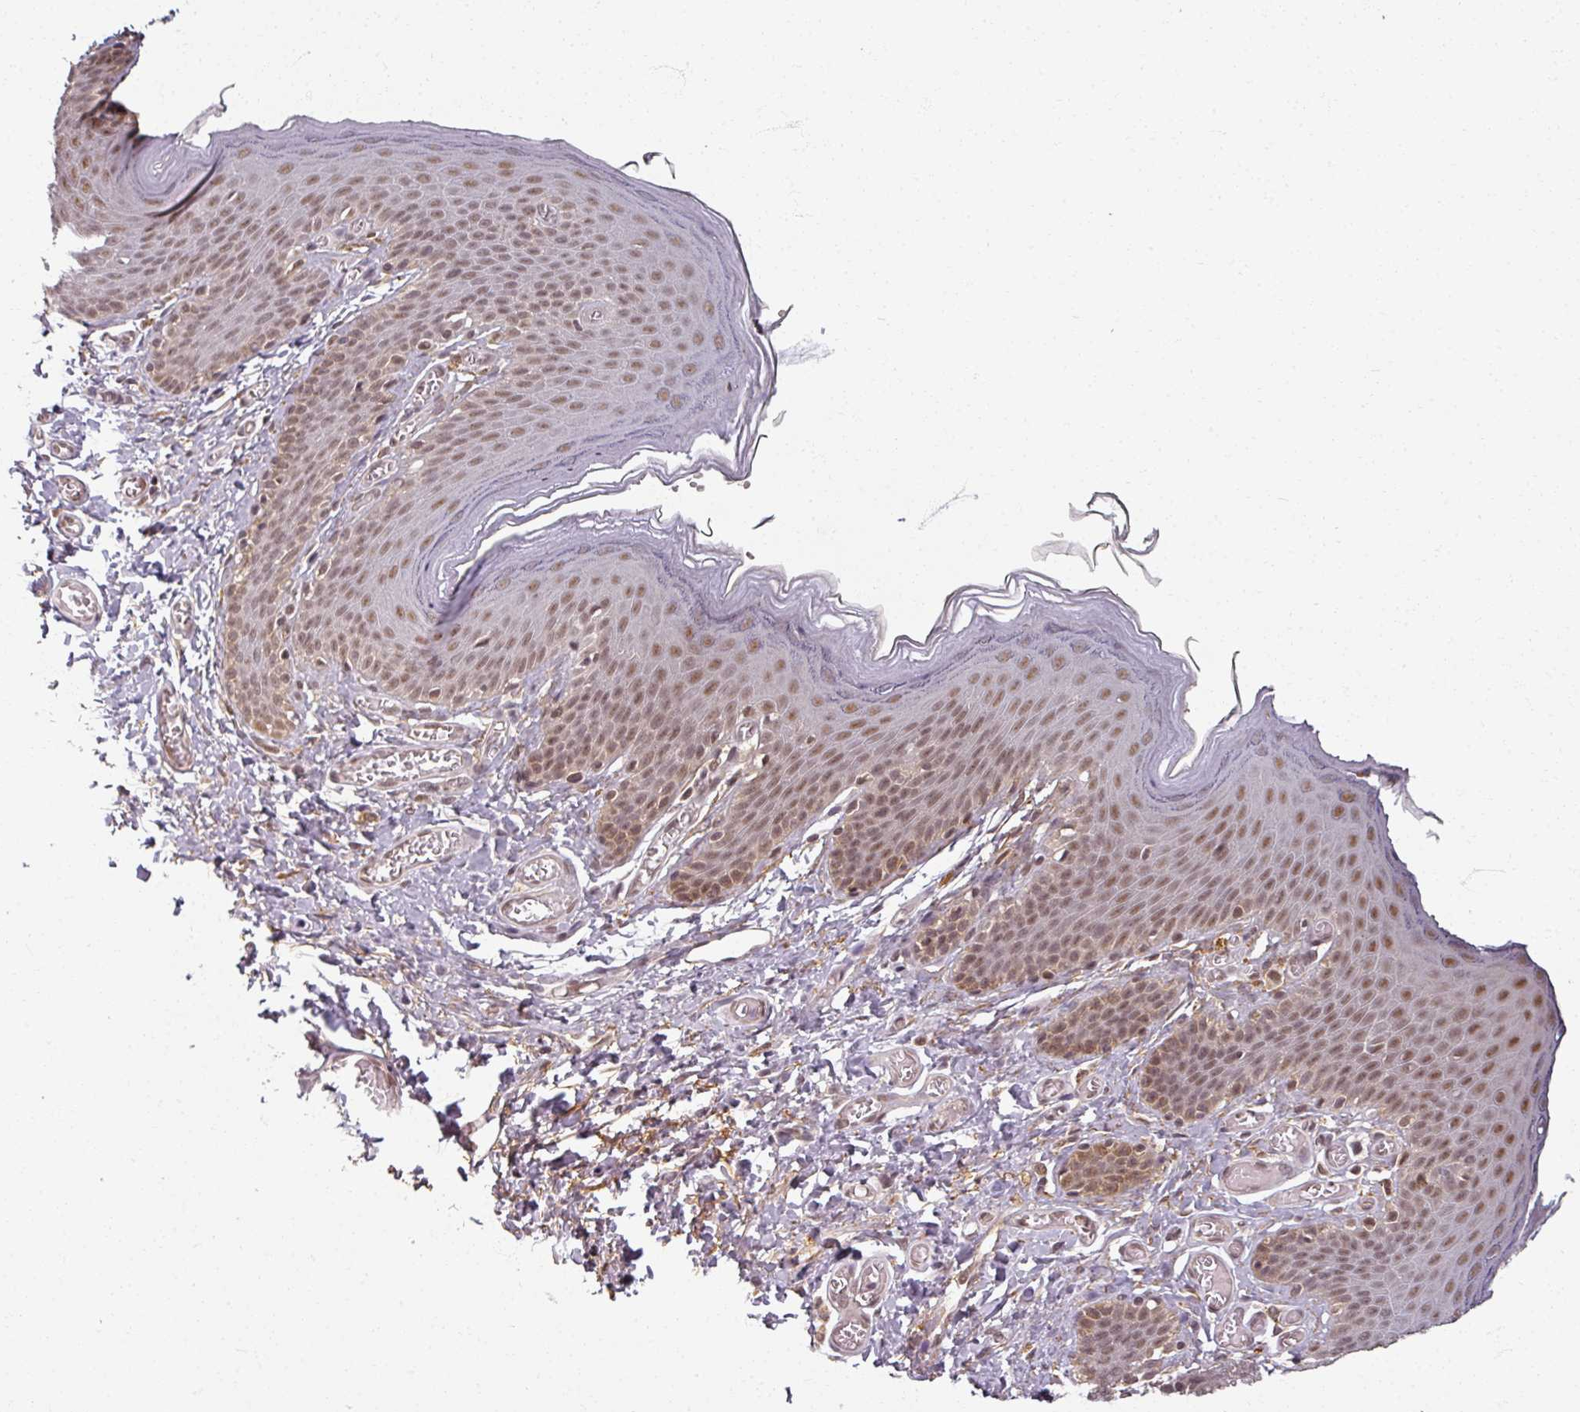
{"staining": {"intensity": "moderate", "quantity": ">75%", "location": "nuclear"}, "tissue": "skin", "cell_type": "Epidermal cells", "image_type": "normal", "snomed": [{"axis": "morphology", "description": "Normal tissue, NOS"}, {"axis": "topography", "description": "Anal"}], "caption": "DAB immunohistochemical staining of normal skin demonstrates moderate nuclear protein positivity in approximately >75% of epidermal cells.", "gene": "POLR2G", "patient": {"sex": "female", "age": 40}}